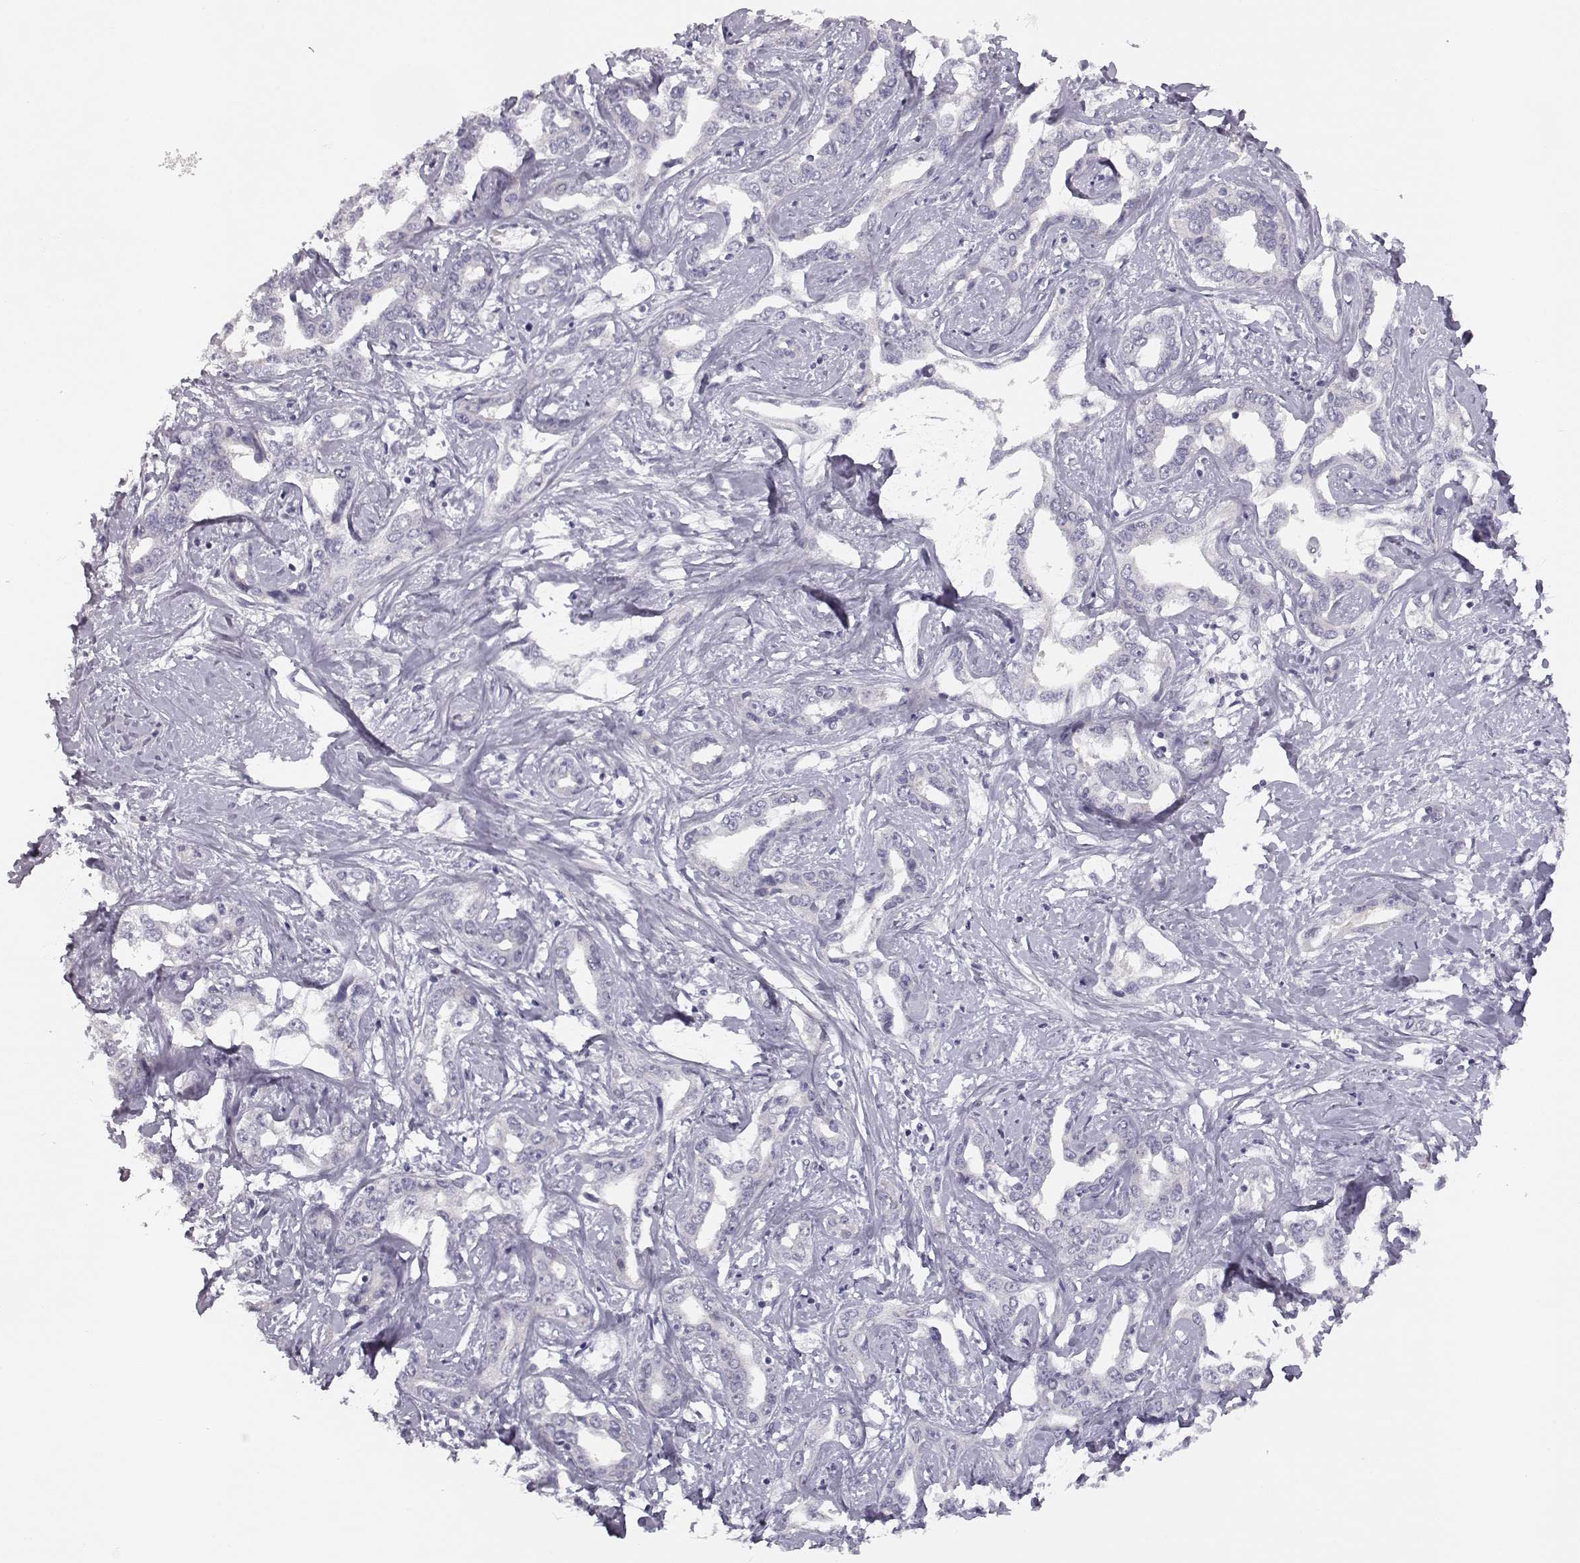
{"staining": {"intensity": "negative", "quantity": "none", "location": "none"}, "tissue": "liver cancer", "cell_type": "Tumor cells", "image_type": "cancer", "snomed": [{"axis": "morphology", "description": "Cholangiocarcinoma"}, {"axis": "topography", "description": "Liver"}], "caption": "The immunohistochemistry histopathology image has no significant expression in tumor cells of liver cancer (cholangiocarcinoma) tissue.", "gene": "MYCBPAP", "patient": {"sex": "male", "age": 59}}